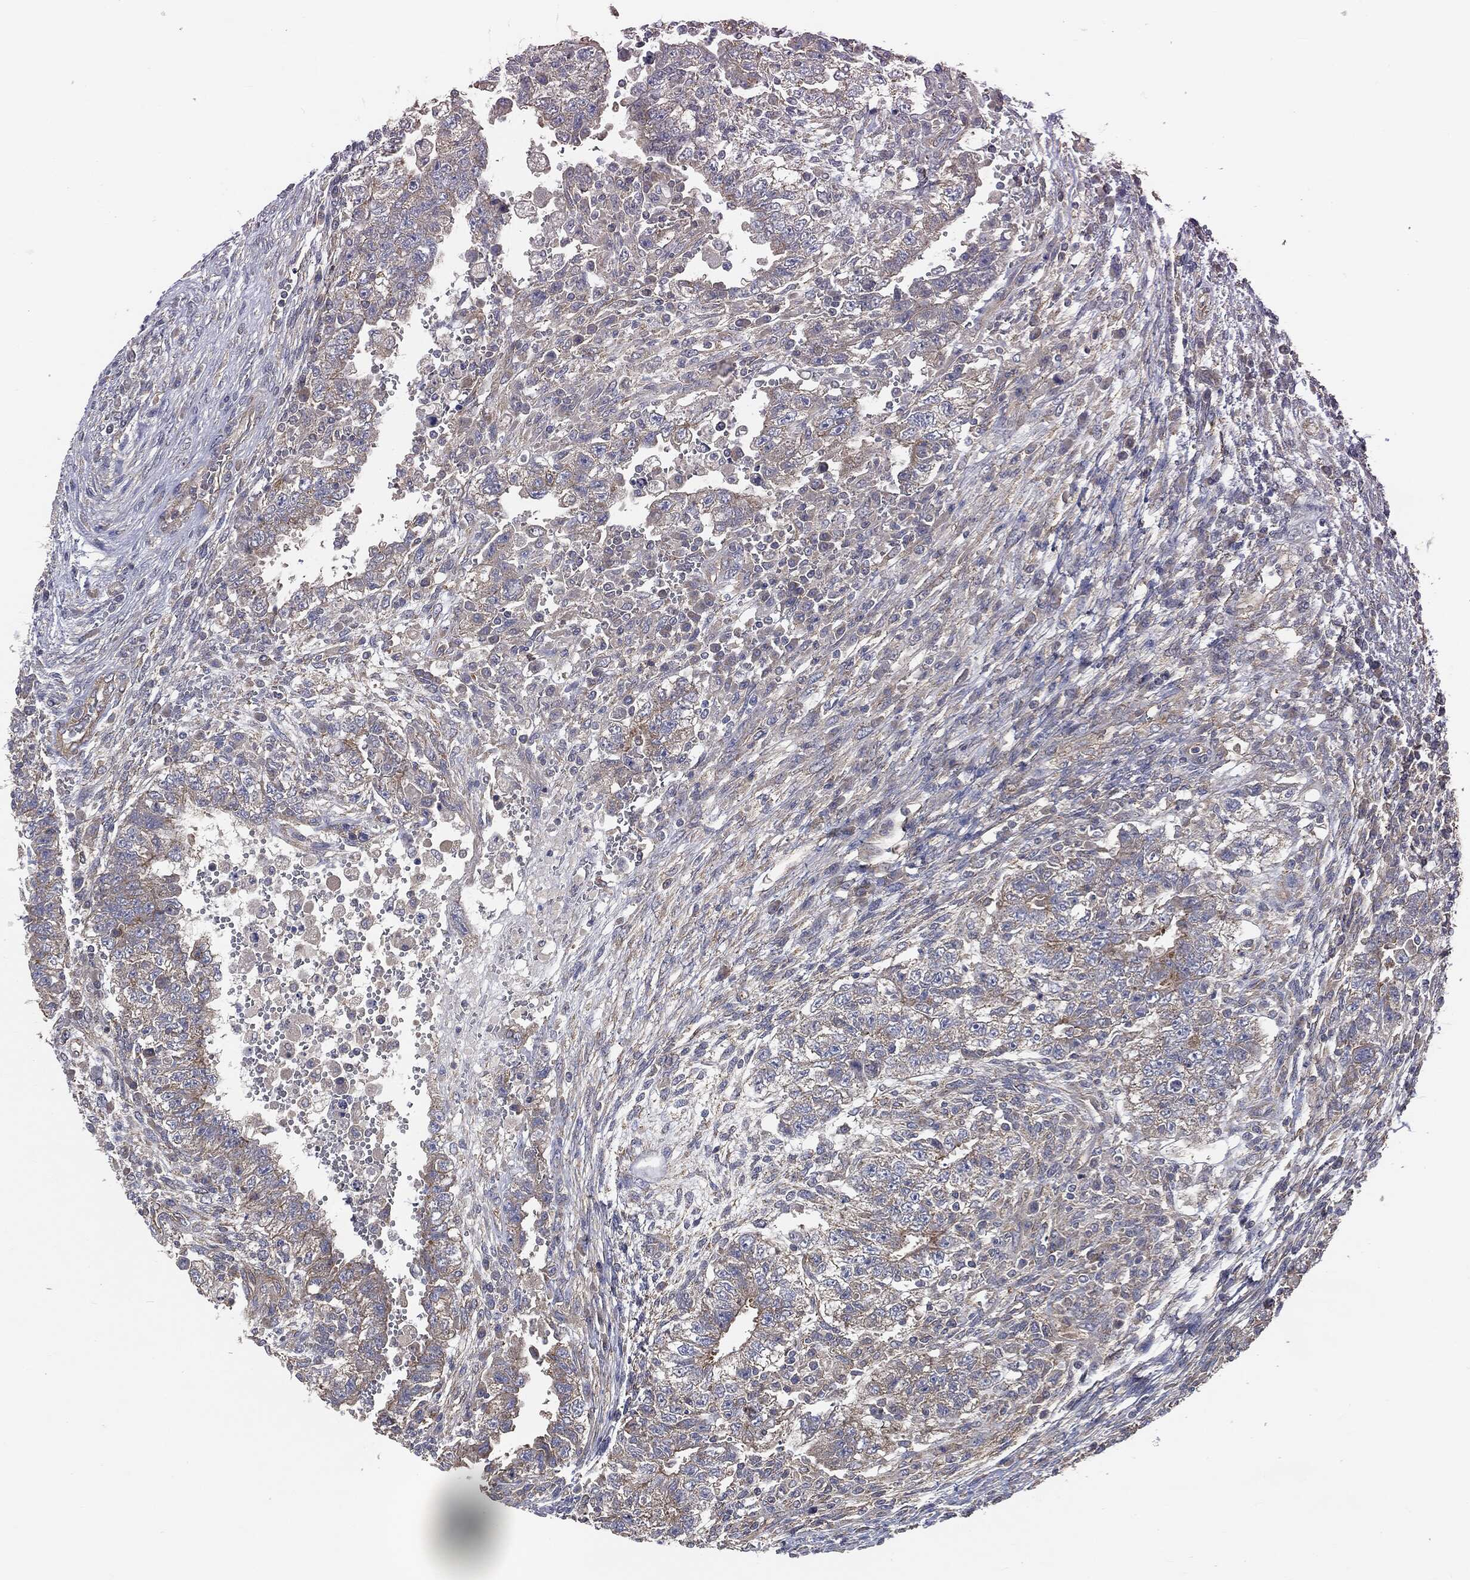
{"staining": {"intensity": "weak", "quantity": "<25%", "location": "cytoplasmic/membranous"}, "tissue": "testis cancer", "cell_type": "Tumor cells", "image_type": "cancer", "snomed": [{"axis": "morphology", "description": "Carcinoma, Embryonal, NOS"}, {"axis": "topography", "description": "Testis"}], "caption": "This is a histopathology image of IHC staining of testis cancer (embryonal carcinoma), which shows no positivity in tumor cells. (Immunohistochemistry, brightfield microscopy, high magnification).", "gene": "EPS15L1", "patient": {"sex": "male", "age": 25}}